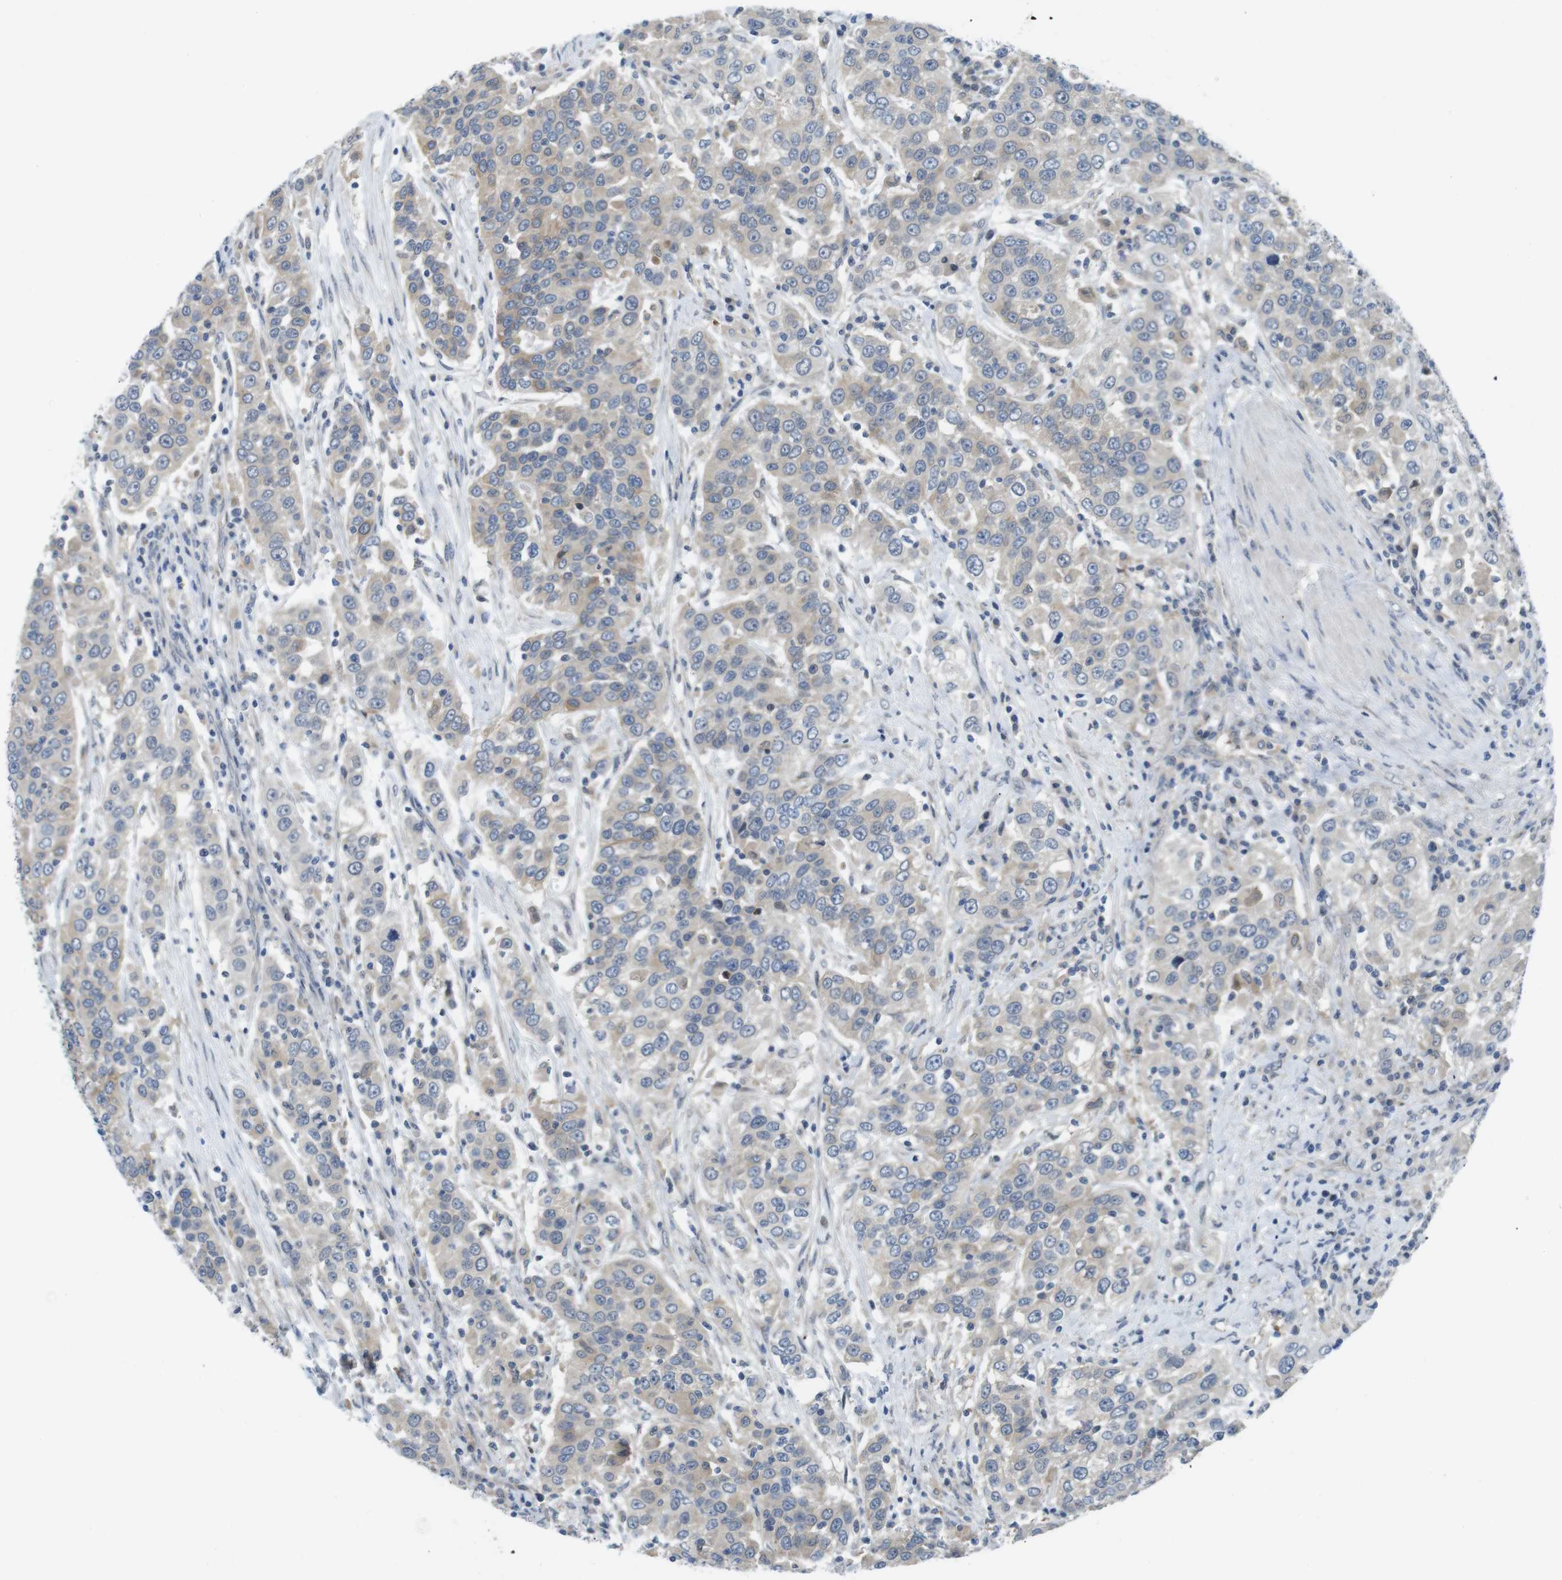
{"staining": {"intensity": "weak", "quantity": "25%-75%", "location": "cytoplasmic/membranous"}, "tissue": "urothelial cancer", "cell_type": "Tumor cells", "image_type": "cancer", "snomed": [{"axis": "morphology", "description": "Urothelial carcinoma, High grade"}, {"axis": "topography", "description": "Urinary bladder"}], "caption": "A photomicrograph of human urothelial carcinoma (high-grade) stained for a protein exhibits weak cytoplasmic/membranous brown staining in tumor cells. (Brightfield microscopy of DAB IHC at high magnification).", "gene": "CASP2", "patient": {"sex": "female", "age": 80}}